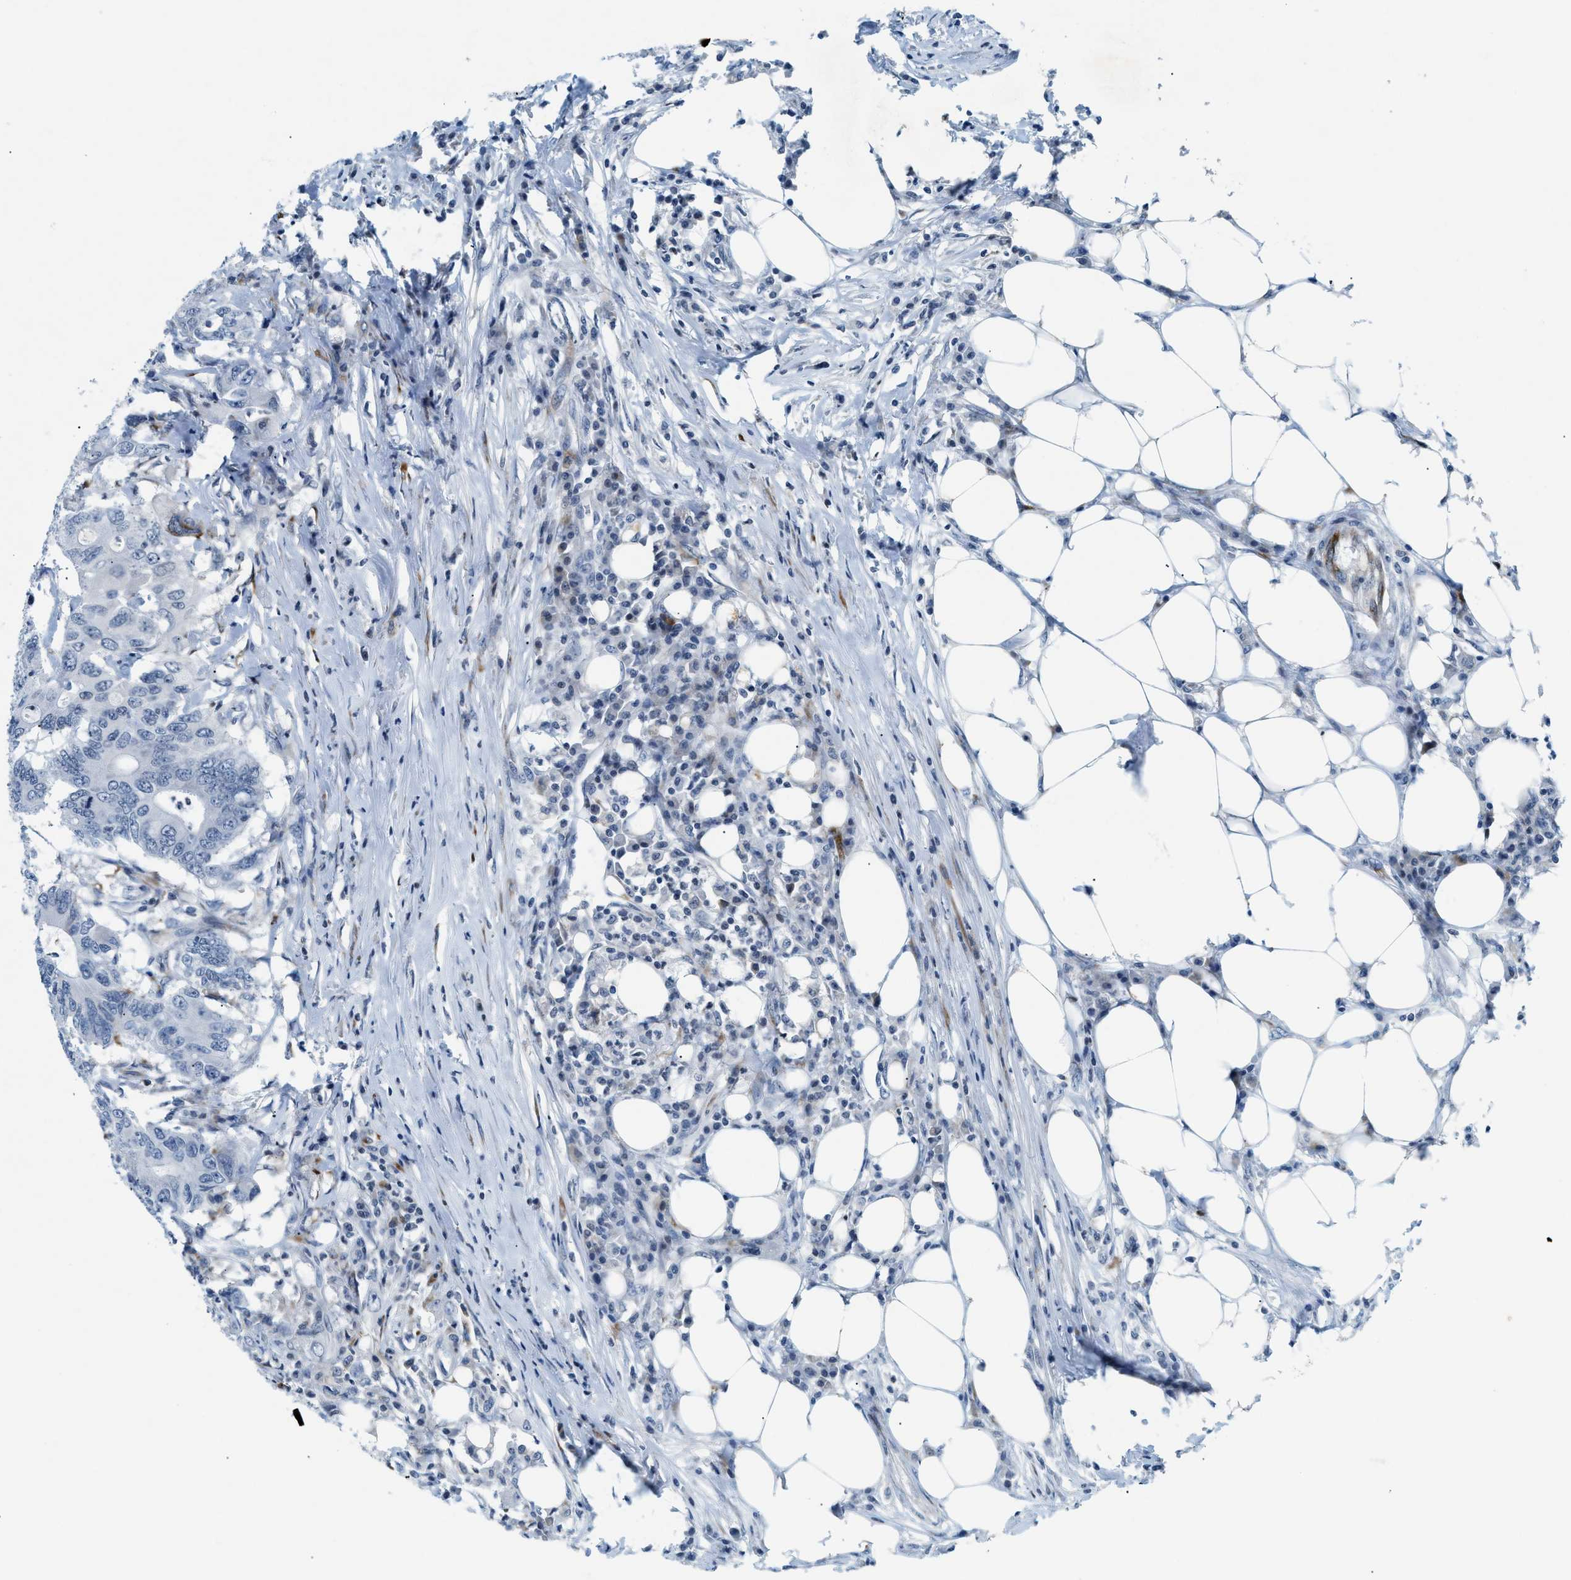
{"staining": {"intensity": "moderate", "quantity": "<25%", "location": "cytoplasmic/membranous"}, "tissue": "colorectal cancer", "cell_type": "Tumor cells", "image_type": "cancer", "snomed": [{"axis": "morphology", "description": "Adenocarcinoma, NOS"}, {"axis": "topography", "description": "Colon"}], "caption": "IHC histopathology image of colorectal cancer stained for a protein (brown), which displays low levels of moderate cytoplasmic/membranous staining in approximately <25% of tumor cells.", "gene": "UVRAG", "patient": {"sex": "male", "age": 71}}